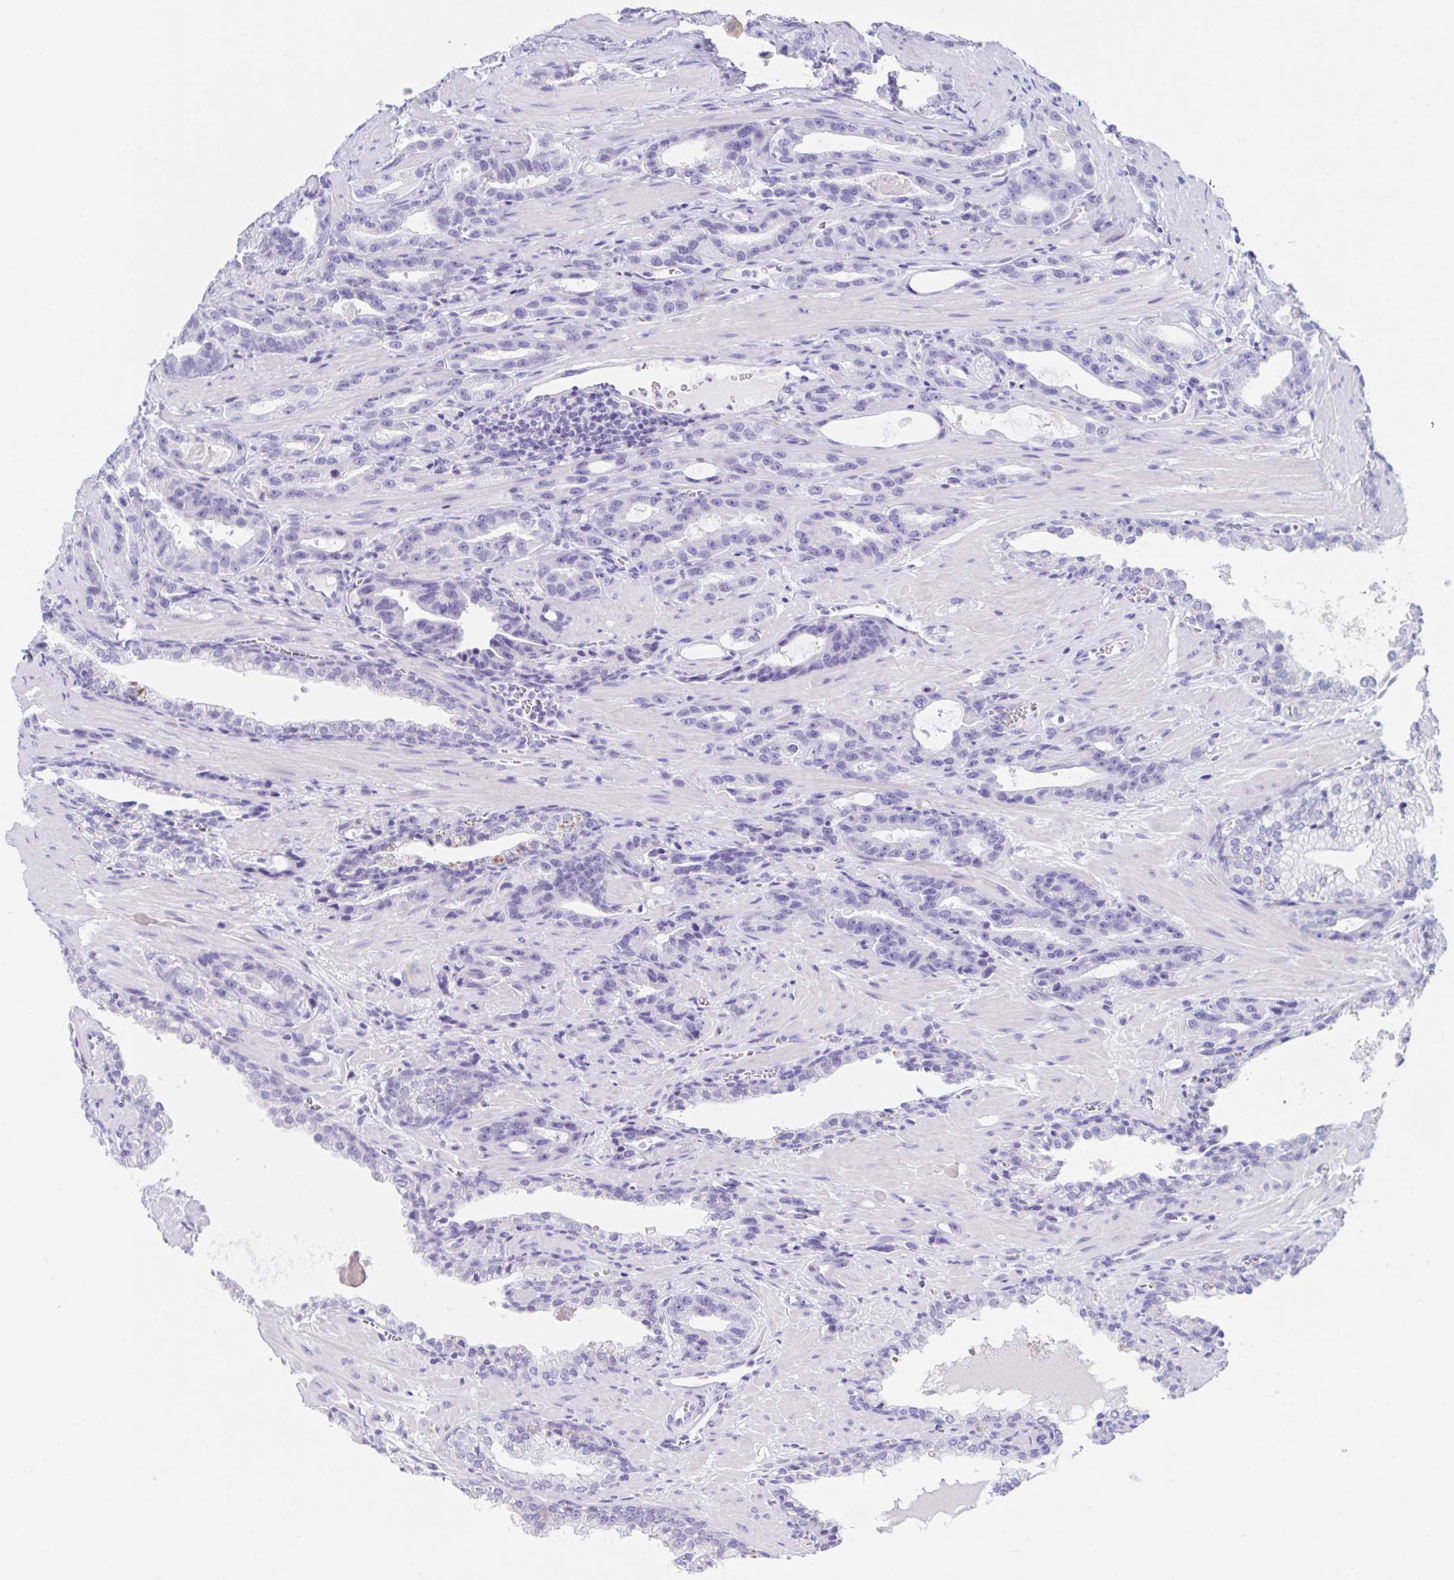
{"staining": {"intensity": "negative", "quantity": "none", "location": "none"}, "tissue": "prostate cancer", "cell_type": "Tumor cells", "image_type": "cancer", "snomed": [{"axis": "morphology", "description": "Adenocarcinoma, High grade"}, {"axis": "topography", "description": "Prostate"}], "caption": "Human prostate adenocarcinoma (high-grade) stained for a protein using IHC demonstrates no staining in tumor cells.", "gene": "DPEP3", "patient": {"sex": "male", "age": 65}}